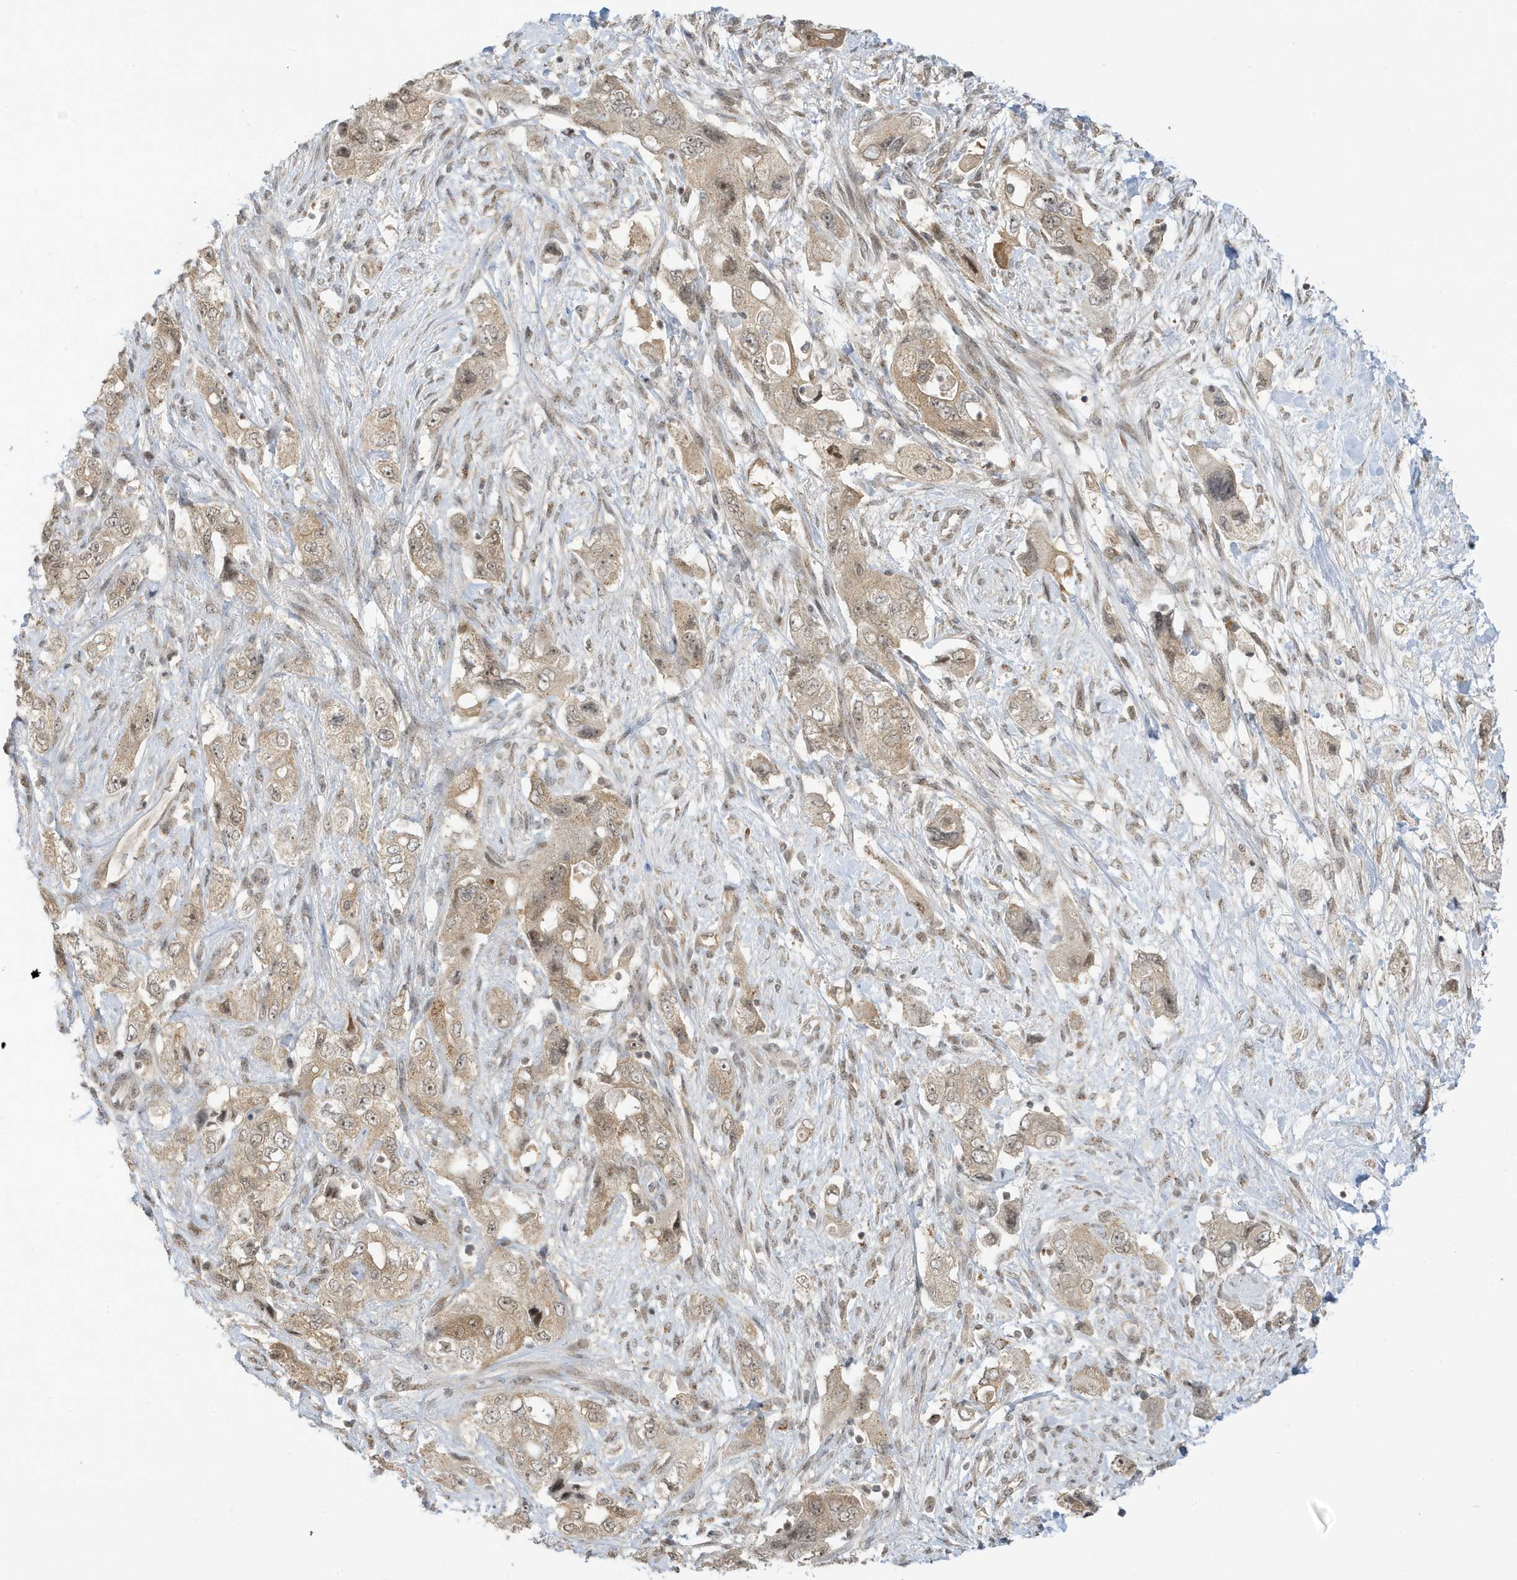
{"staining": {"intensity": "weak", "quantity": ">75%", "location": "cytoplasmic/membranous,nuclear"}, "tissue": "pancreatic cancer", "cell_type": "Tumor cells", "image_type": "cancer", "snomed": [{"axis": "morphology", "description": "Adenocarcinoma, NOS"}, {"axis": "topography", "description": "Pancreas"}], "caption": "A brown stain labels weak cytoplasmic/membranous and nuclear staining of a protein in pancreatic adenocarcinoma tumor cells.", "gene": "TAB3", "patient": {"sex": "female", "age": 73}}